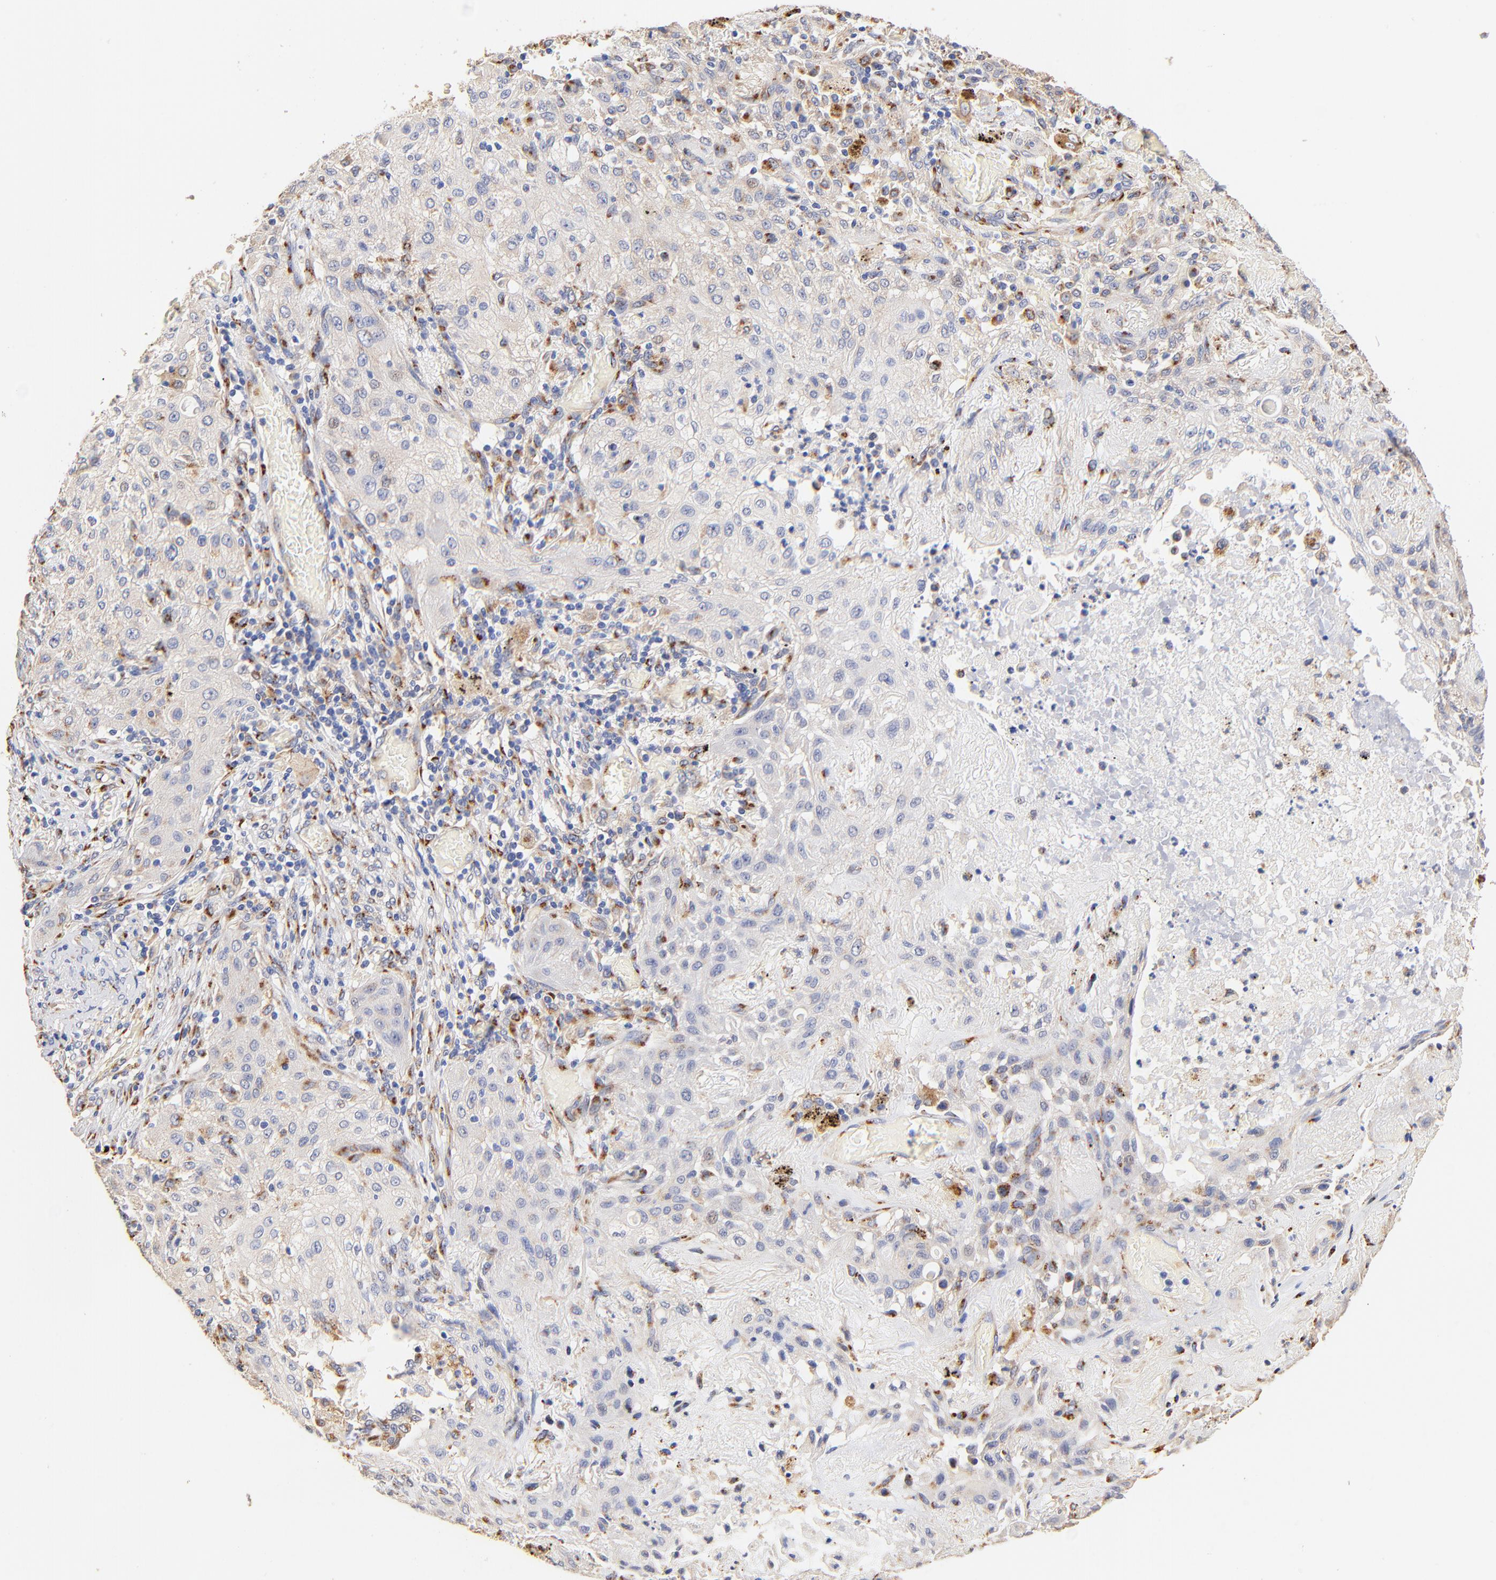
{"staining": {"intensity": "negative", "quantity": "none", "location": "none"}, "tissue": "lung cancer", "cell_type": "Tumor cells", "image_type": "cancer", "snomed": [{"axis": "morphology", "description": "Squamous cell carcinoma, NOS"}, {"axis": "topography", "description": "Lung"}], "caption": "The histopathology image shows no staining of tumor cells in squamous cell carcinoma (lung).", "gene": "FMNL3", "patient": {"sex": "female", "age": 47}}